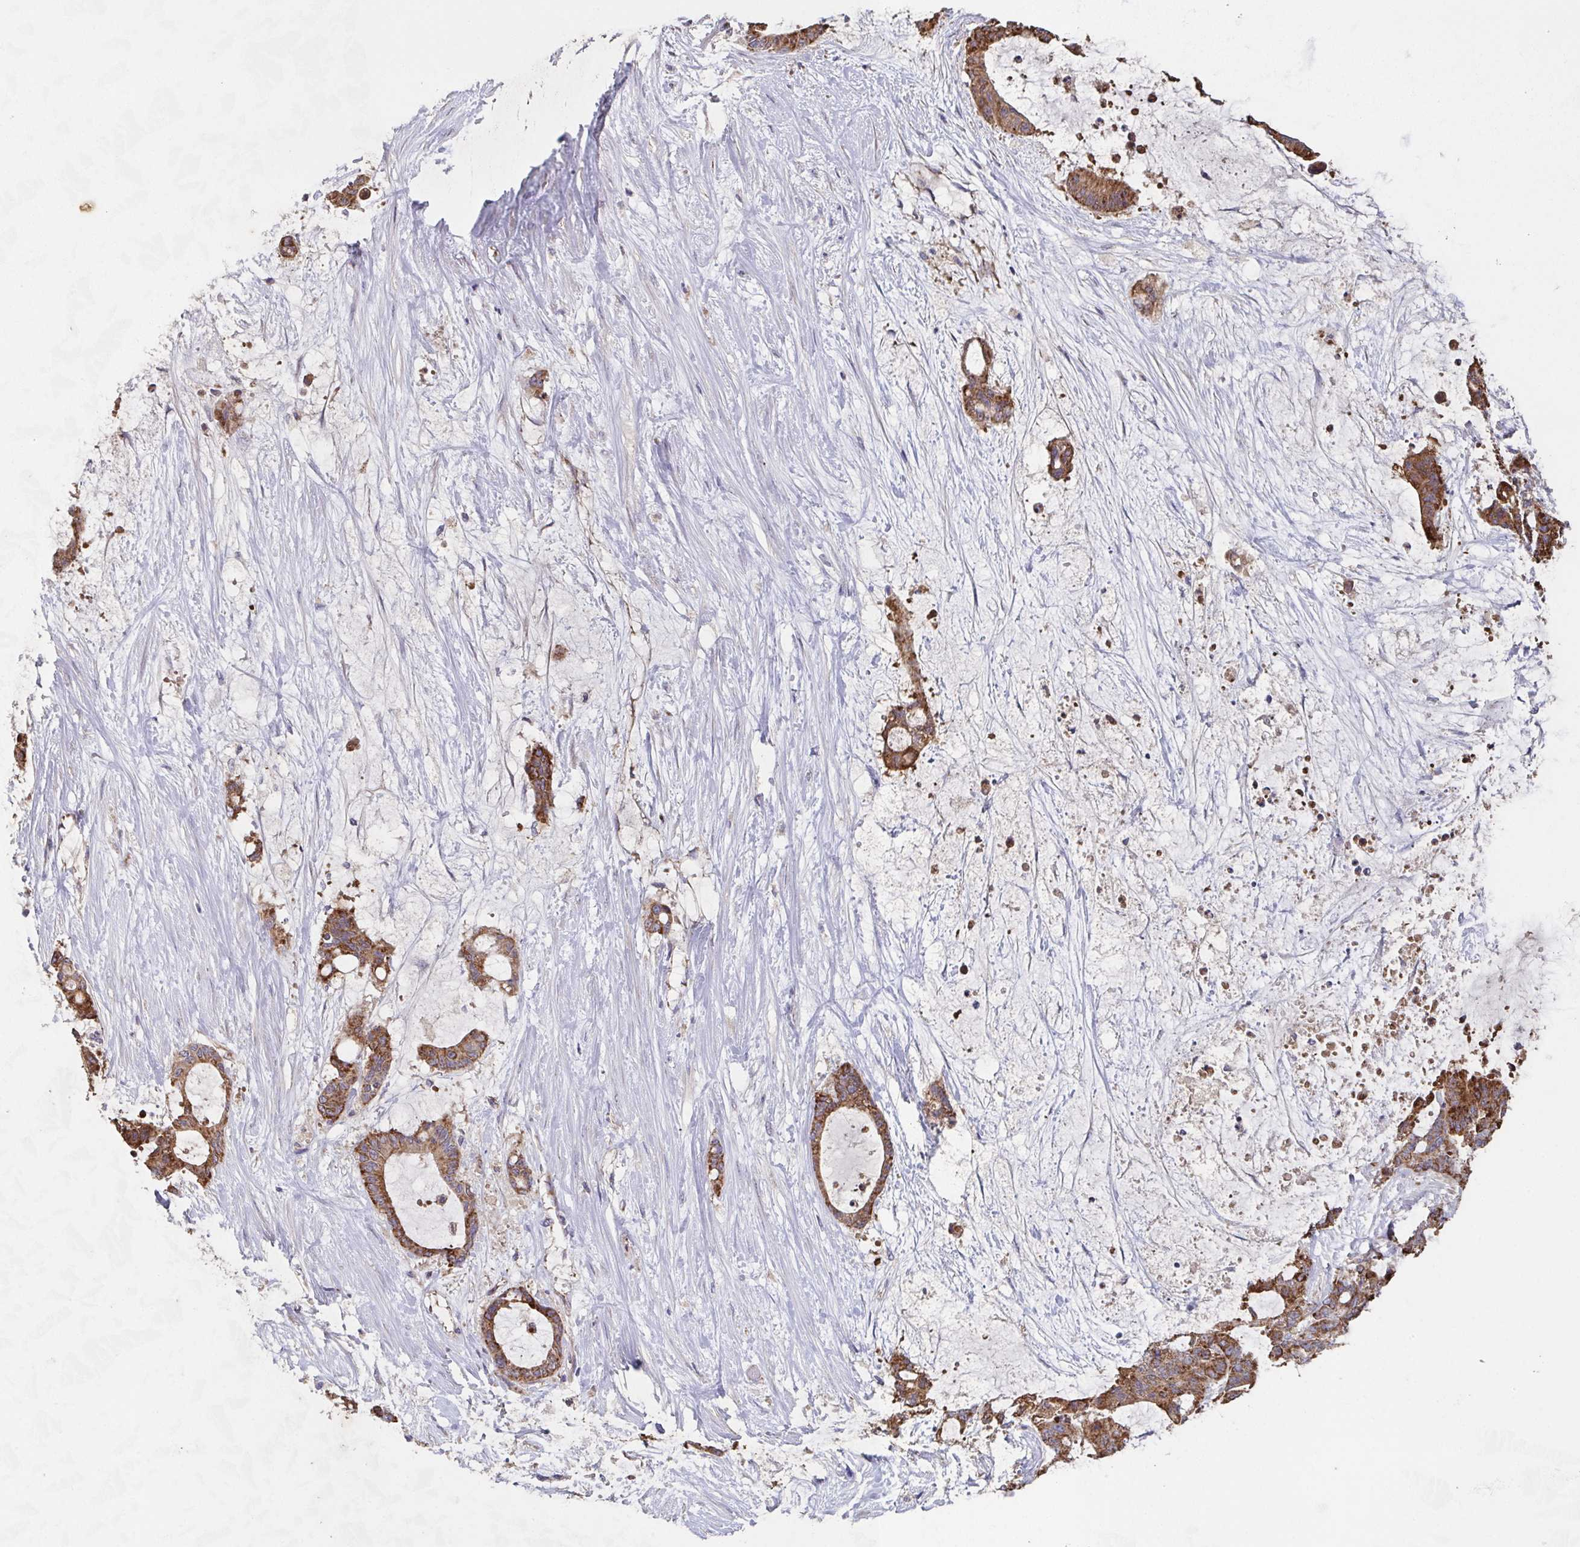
{"staining": {"intensity": "moderate", "quantity": ">75%", "location": "cytoplasmic/membranous"}, "tissue": "liver cancer", "cell_type": "Tumor cells", "image_type": "cancer", "snomed": [{"axis": "morphology", "description": "Normal tissue, NOS"}, {"axis": "morphology", "description": "Cholangiocarcinoma"}, {"axis": "topography", "description": "Liver"}, {"axis": "topography", "description": "Peripheral nerve tissue"}], "caption": "Liver cancer stained for a protein exhibits moderate cytoplasmic/membranous positivity in tumor cells.", "gene": "MT-ND3", "patient": {"sex": "female", "age": 73}}